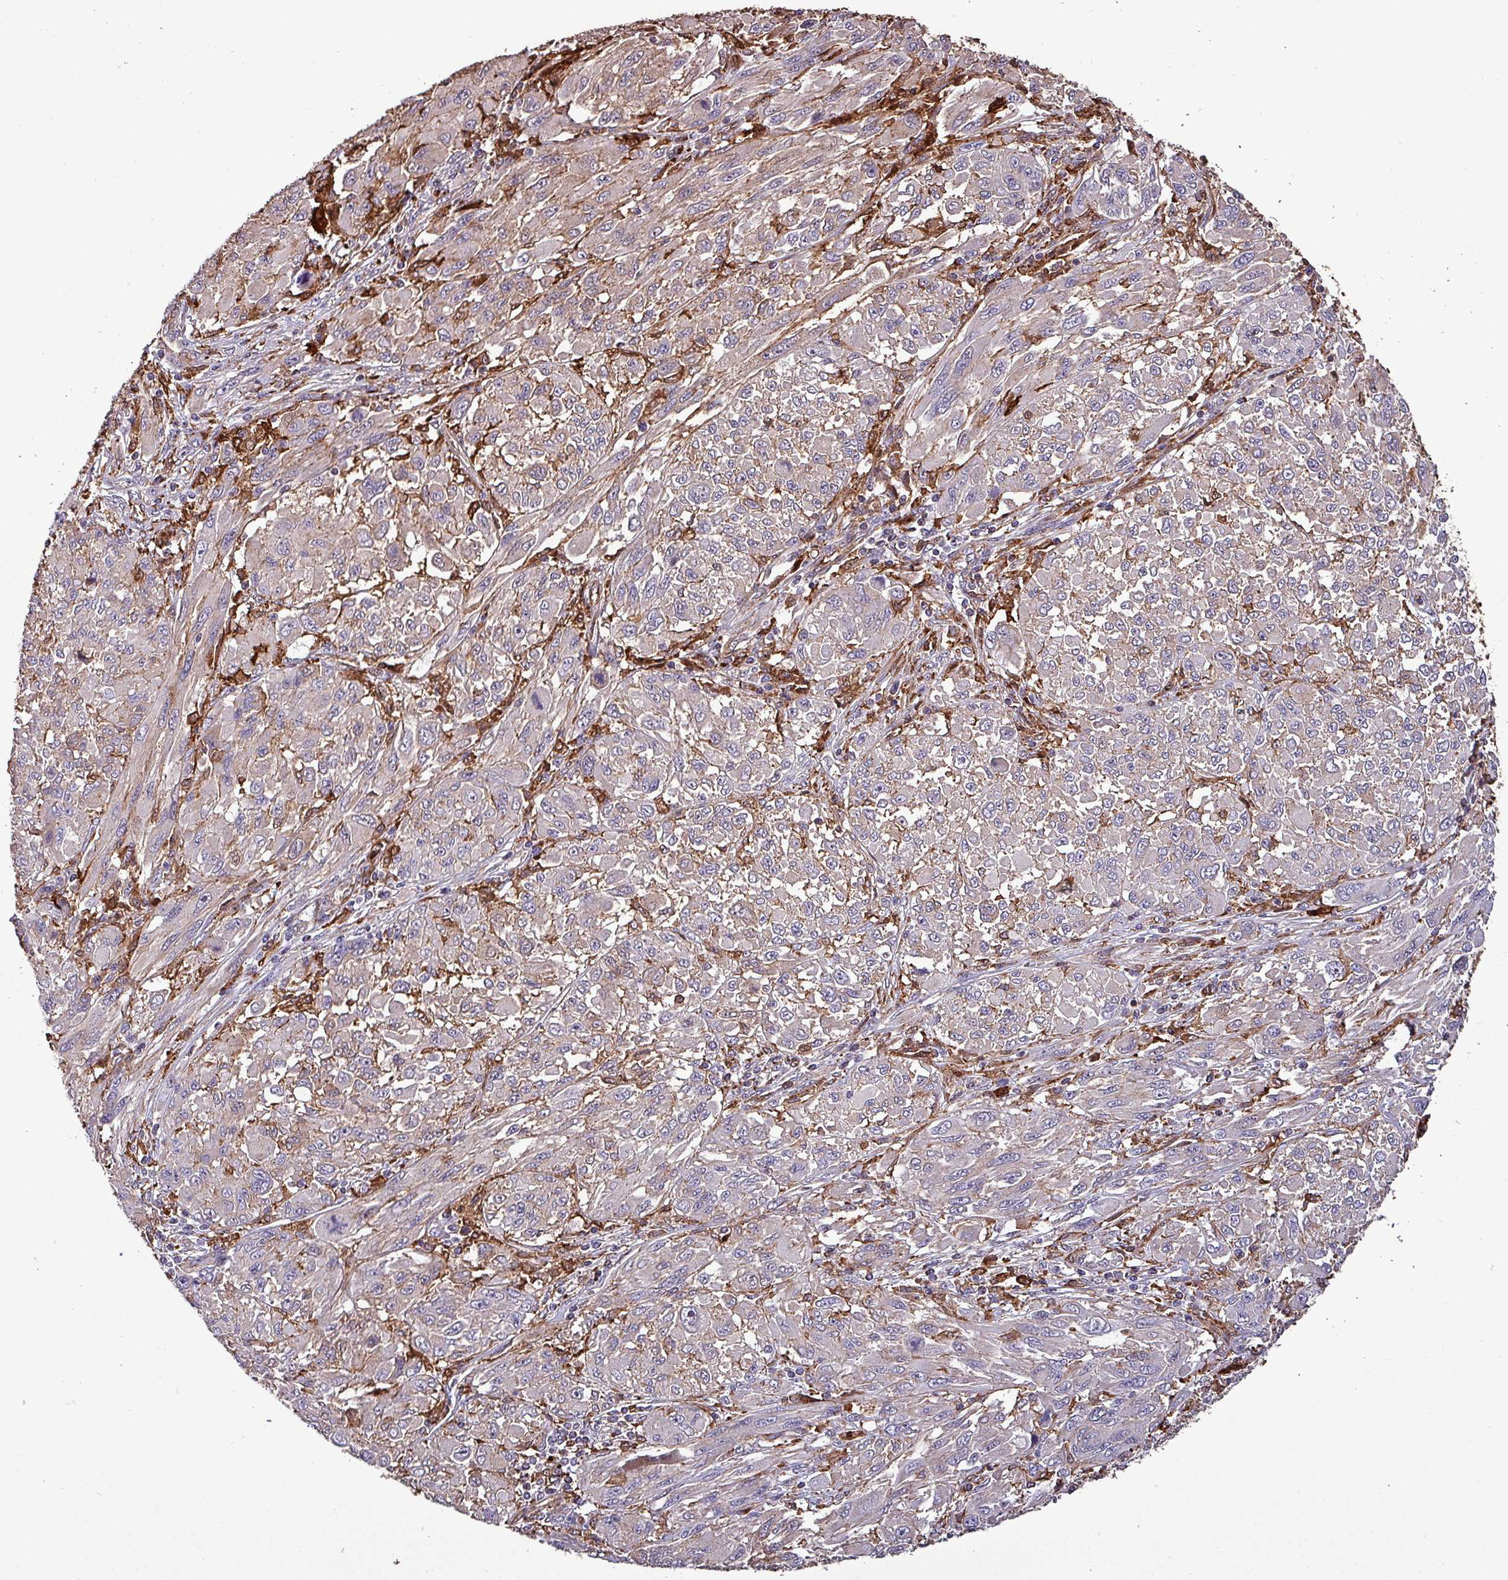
{"staining": {"intensity": "negative", "quantity": "none", "location": "none"}, "tissue": "melanoma", "cell_type": "Tumor cells", "image_type": "cancer", "snomed": [{"axis": "morphology", "description": "Malignant melanoma, NOS"}, {"axis": "topography", "description": "Skin"}], "caption": "A micrograph of malignant melanoma stained for a protein demonstrates no brown staining in tumor cells.", "gene": "SCIN", "patient": {"sex": "female", "age": 91}}